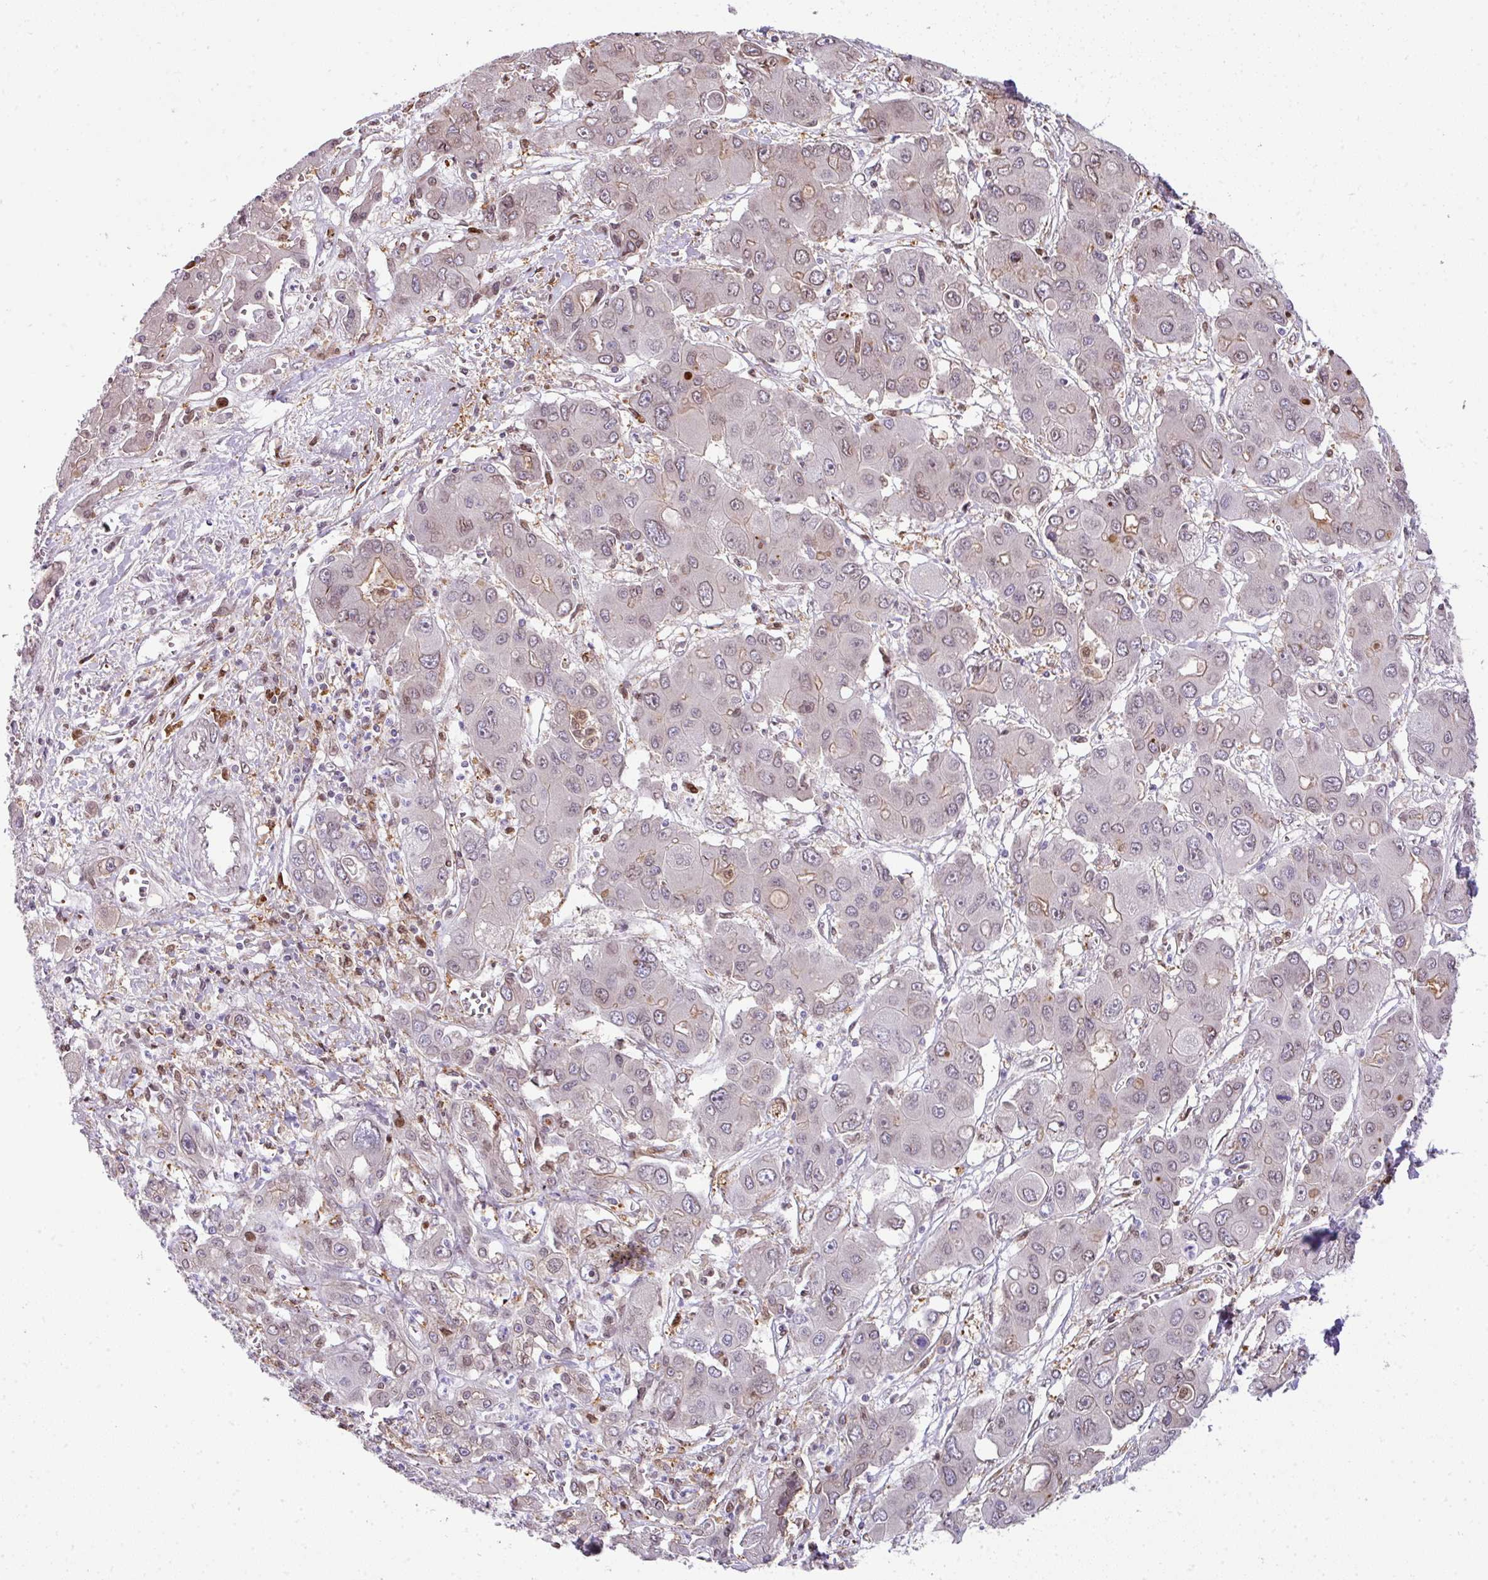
{"staining": {"intensity": "weak", "quantity": "25%-75%", "location": "cytoplasmic/membranous,nuclear"}, "tissue": "liver cancer", "cell_type": "Tumor cells", "image_type": "cancer", "snomed": [{"axis": "morphology", "description": "Cholangiocarcinoma"}, {"axis": "topography", "description": "Liver"}], "caption": "A photomicrograph showing weak cytoplasmic/membranous and nuclear expression in about 25%-75% of tumor cells in cholangiocarcinoma (liver), as visualized by brown immunohistochemical staining.", "gene": "PLK1", "patient": {"sex": "male", "age": 67}}